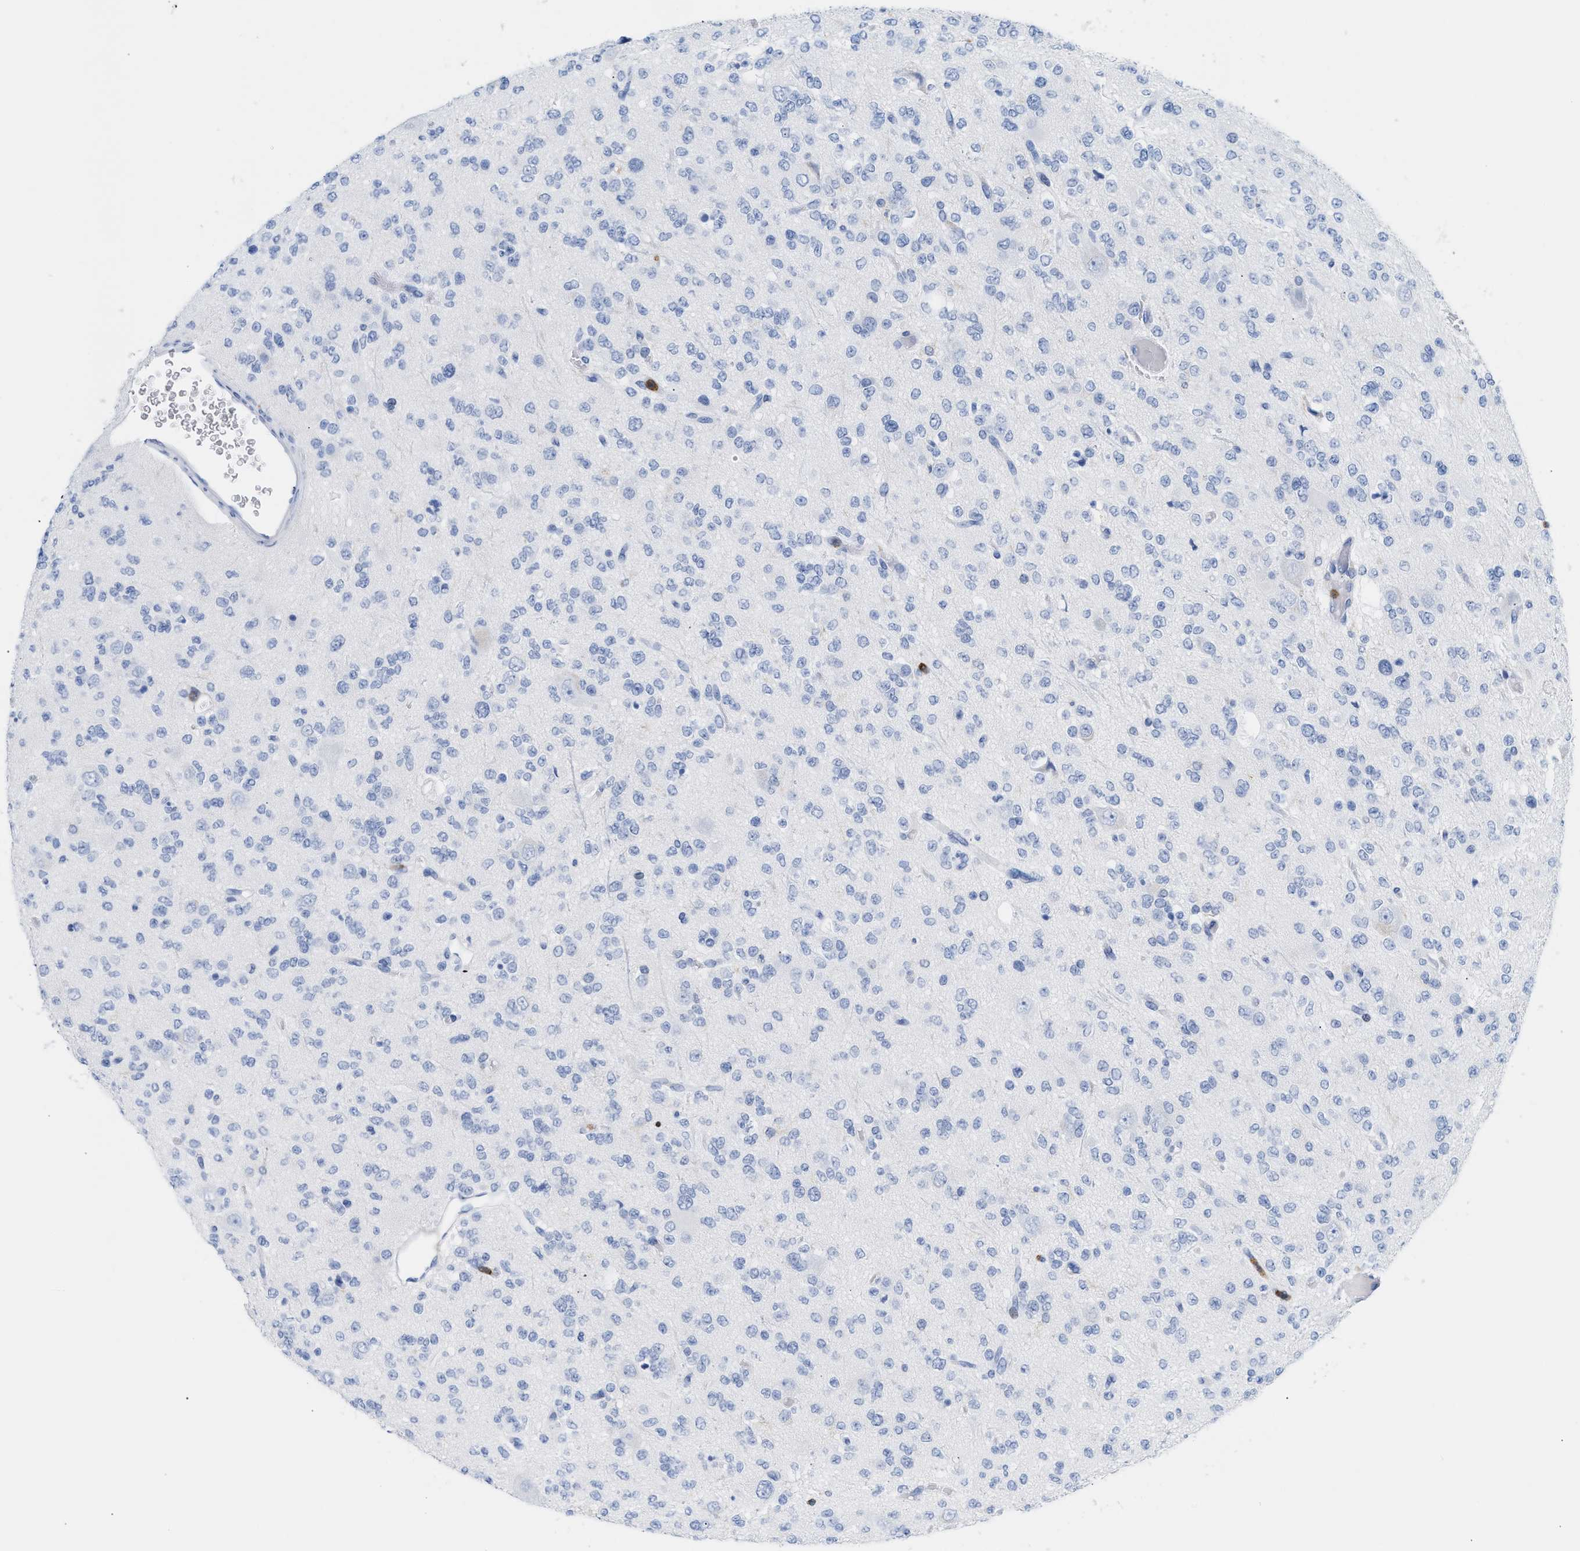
{"staining": {"intensity": "negative", "quantity": "none", "location": "none"}, "tissue": "glioma", "cell_type": "Tumor cells", "image_type": "cancer", "snomed": [{"axis": "morphology", "description": "Glioma, malignant, Low grade"}, {"axis": "topography", "description": "Brain"}], "caption": "Immunohistochemistry histopathology image of neoplastic tissue: human glioma stained with DAB exhibits no significant protein positivity in tumor cells.", "gene": "LCP1", "patient": {"sex": "male", "age": 38}}